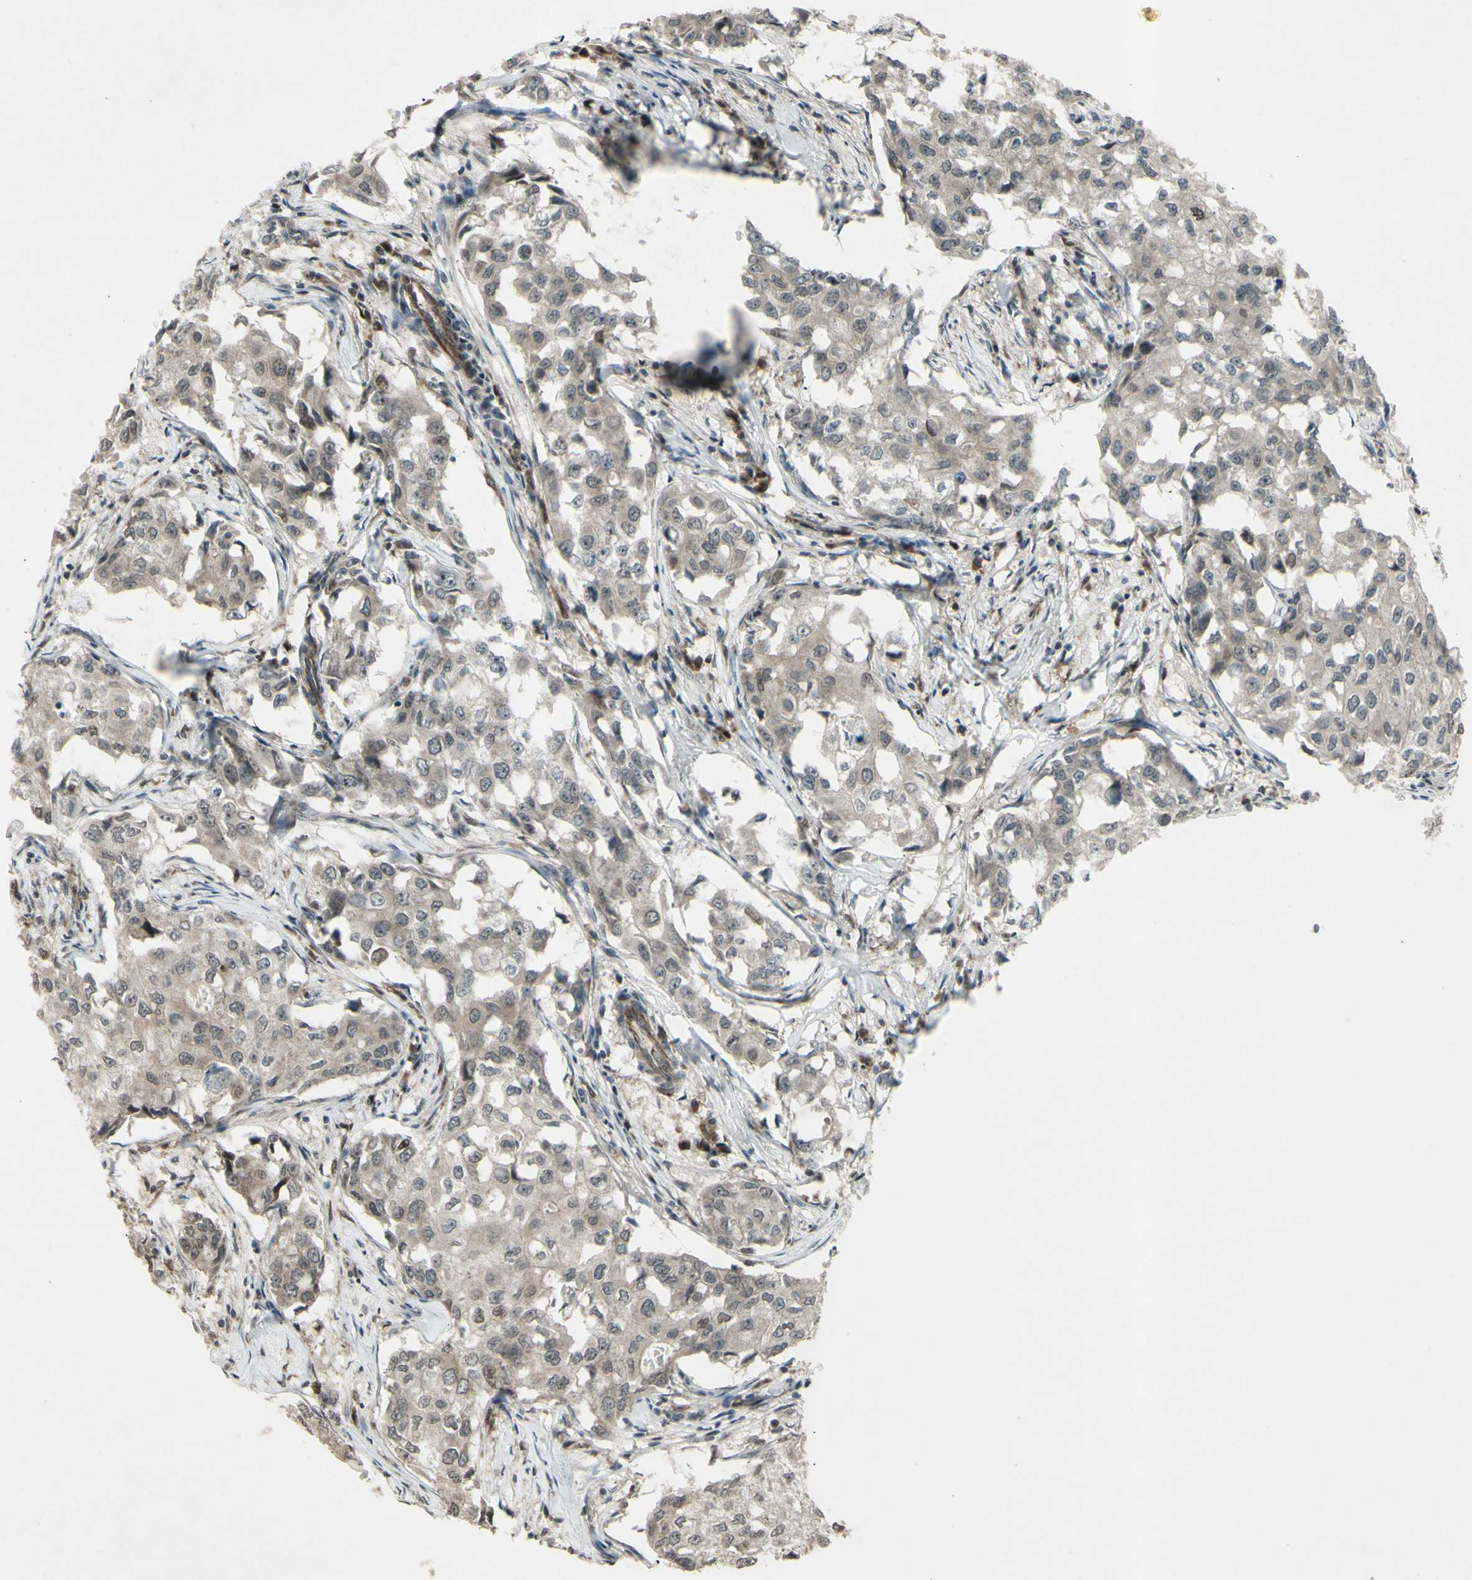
{"staining": {"intensity": "weak", "quantity": ">75%", "location": "cytoplasmic/membranous"}, "tissue": "breast cancer", "cell_type": "Tumor cells", "image_type": "cancer", "snomed": [{"axis": "morphology", "description": "Duct carcinoma"}, {"axis": "topography", "description": "Breast"}], "caption": "High-magnification brightfield microscopy of breast cancer stained with DAB (3,3'-diaminobenzidine) (brown) and counterstained with hematoxylin (blue). tumor cells exhibit weak cytoplasmic/membranous positivity is identified in approximately>75% of cells.", "gene": "BLNK", "patient": {"sex": "female", "age": 27}}